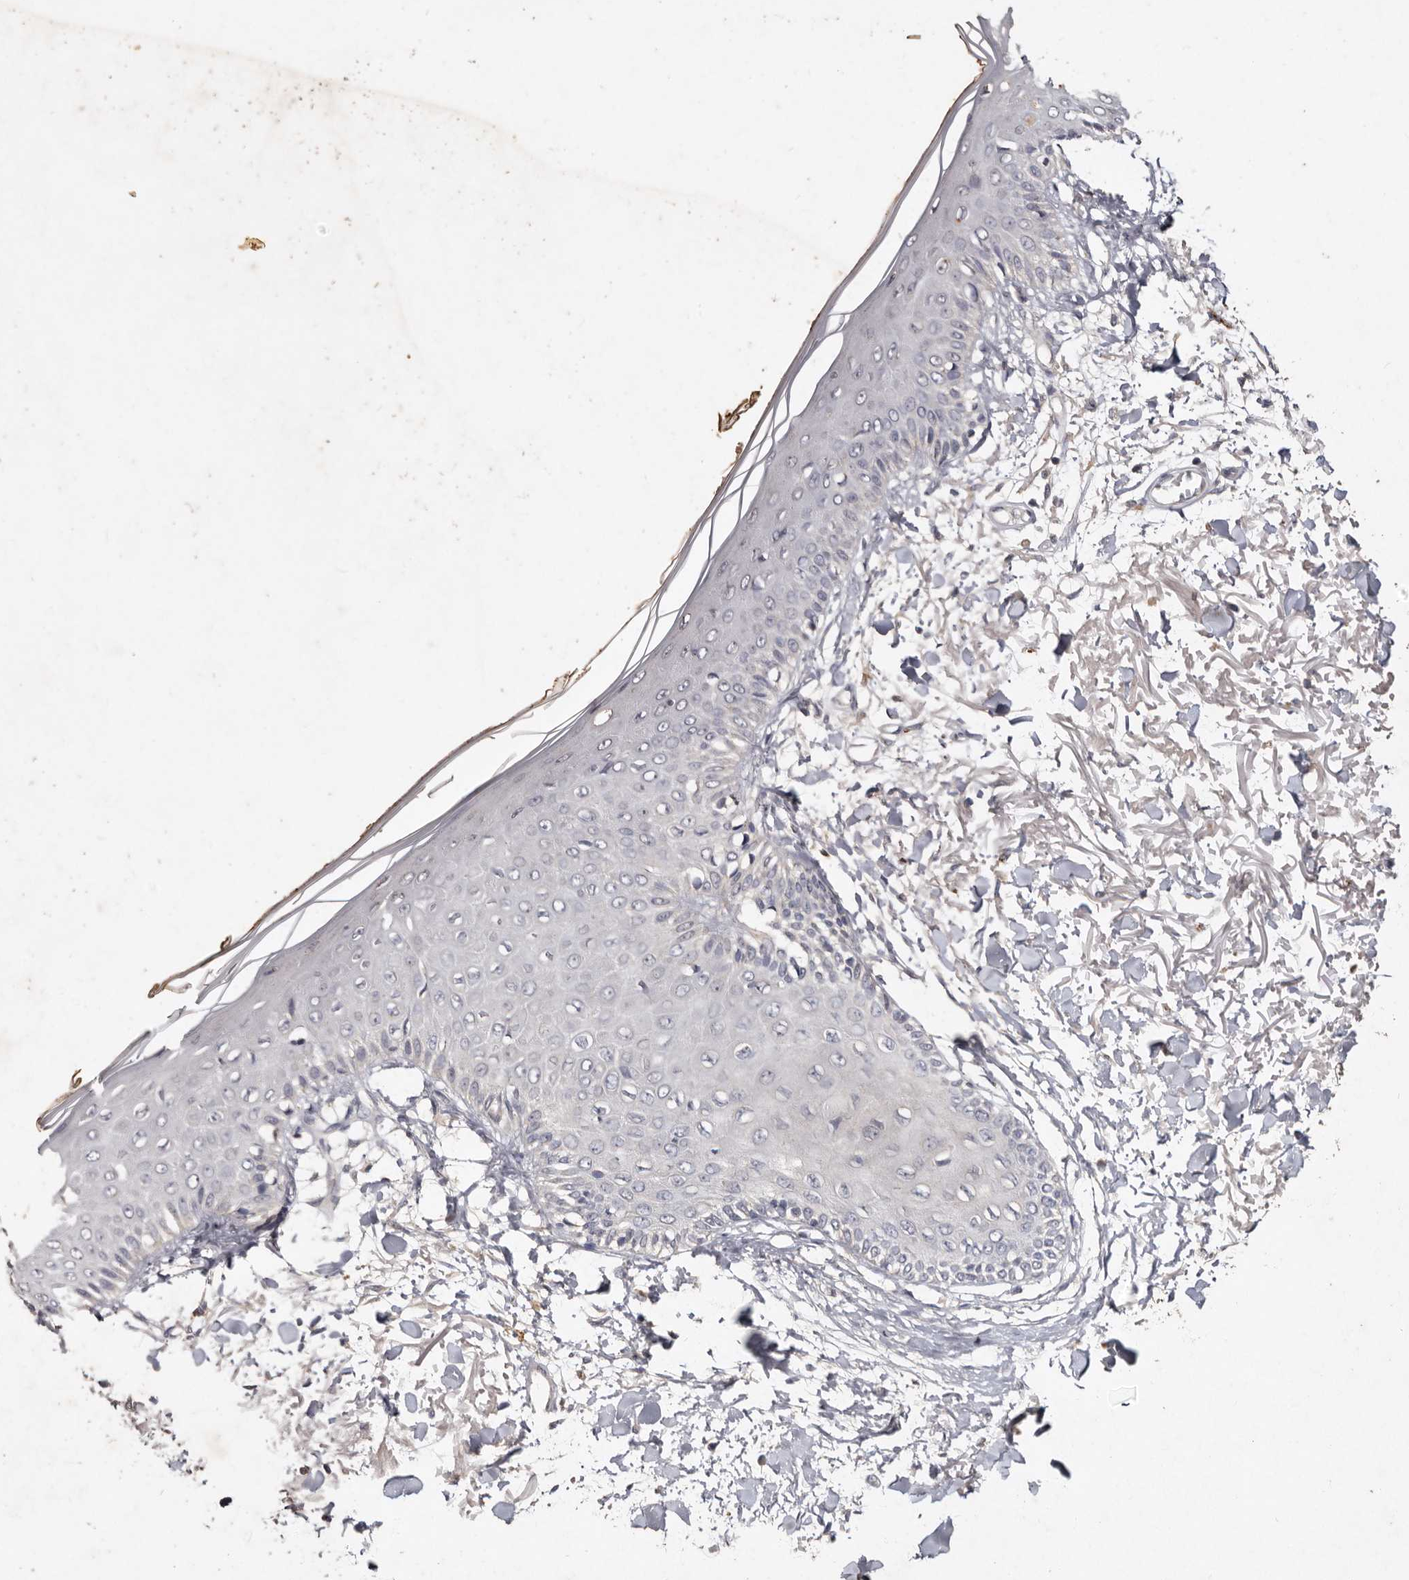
{"staining": {"intensity": "negative", "quantity": "none", "location": "none"}, "tissue": "skin", "cell_type": "Fibroblasts", "image_type": "normal", "snomed": [{"axis": "morphology", "description": "Normal tissue, NOS"}, {"axis": "morphology", "description": "Squamous cell carcinoma, NOS"}, {"axis": "topography", "description": "Skin"}, {"axis": "topography", "description": "Peripheral nerve tissue"}], "caption": "Unremarkable skin was stained to show a protein in brown. There is no significant staining in fibroblasts. (Immunohistochemistry, brightfield microscopy, high magnification).", "gene": "EDEM1", "patient": {"sex": "male", "age": 83}}